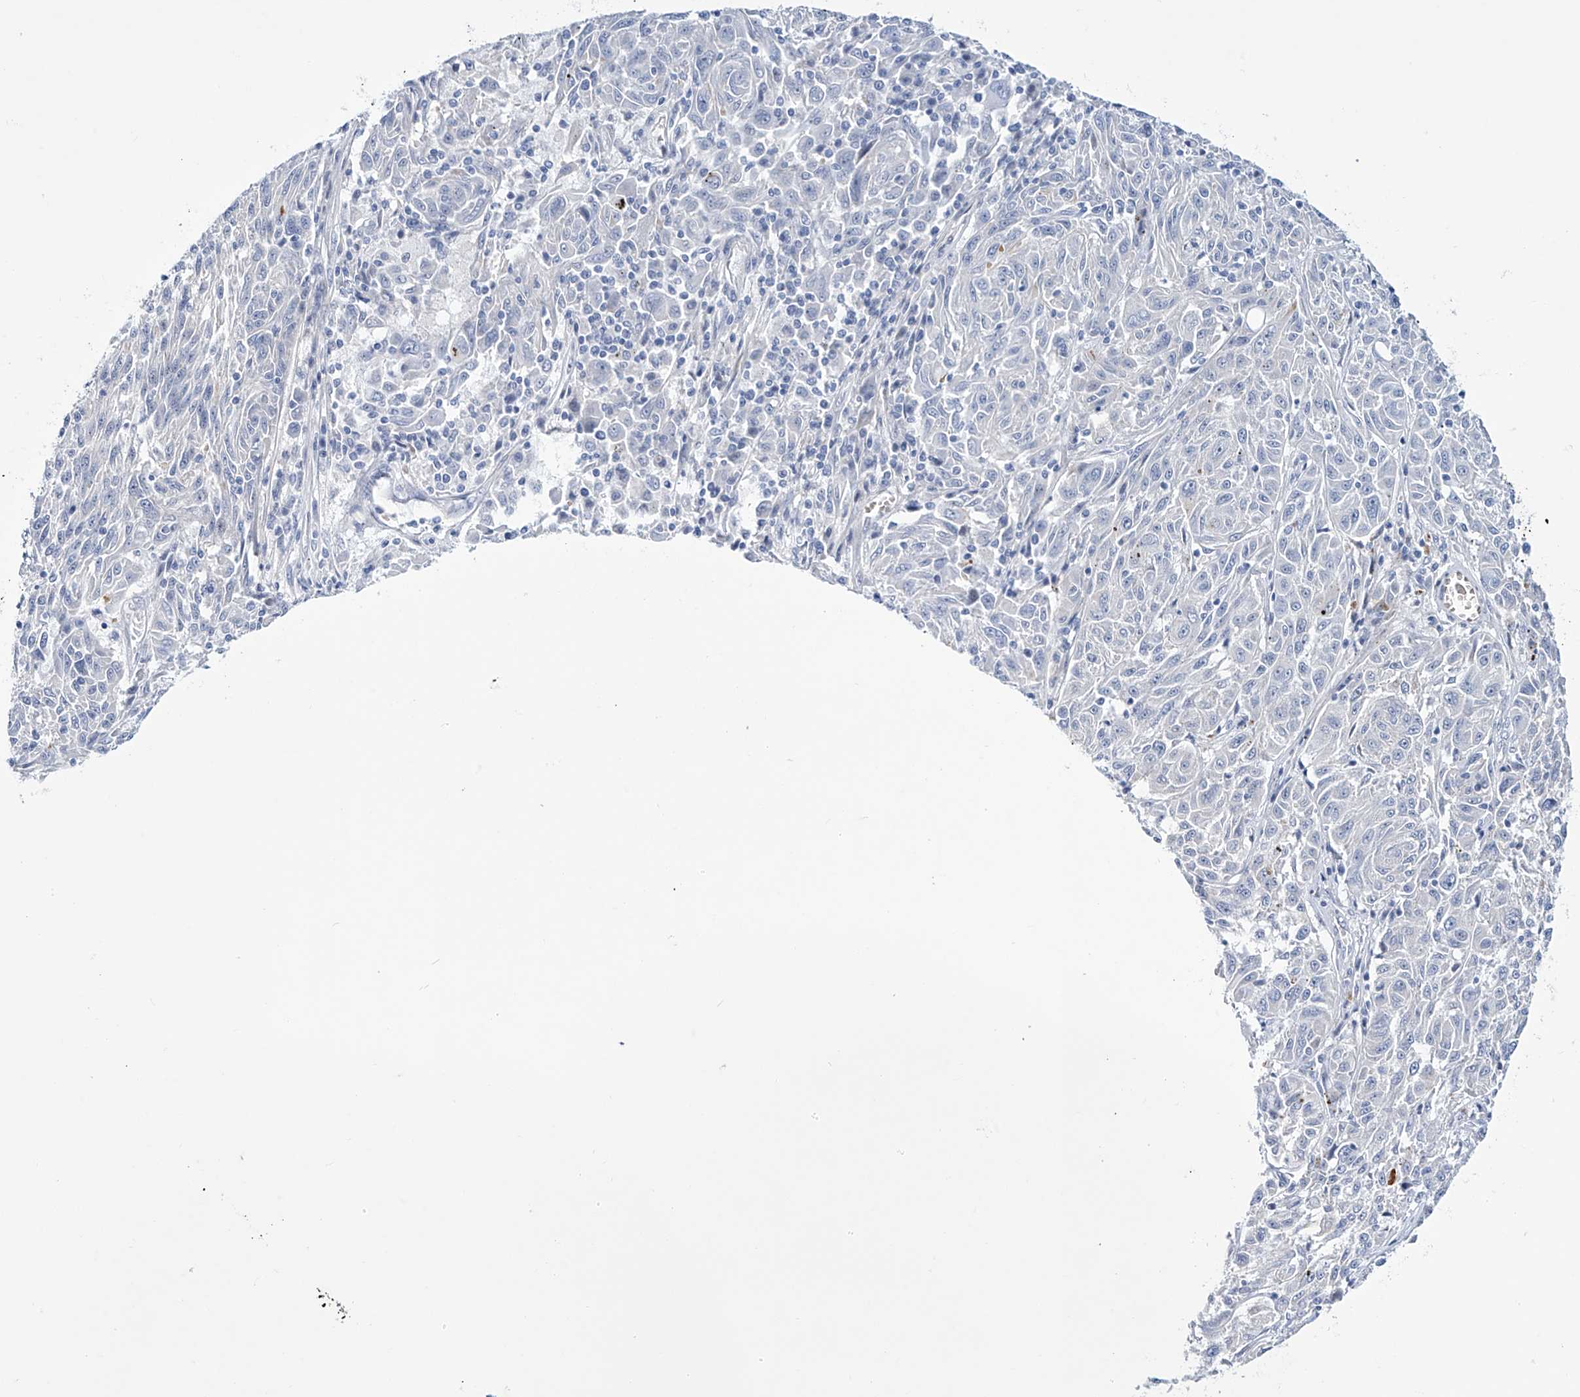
{"staining": {"intensity": "negative", "quantity": "none", "location": "none"}, "tissue": "melanoma", "cell_type": "Tumor cells", "image_type": "cancer", "snomed": [{"axis": "morphology", "description": "Malignant melanoma, NOS"}, {"axis": "topography", "description": "Skin"}], "caption": "Tumor cells are negative for brown protein staining in melanoma.", "gene": "TRIM60", "patient": {"sex": "male", "age": 53}}